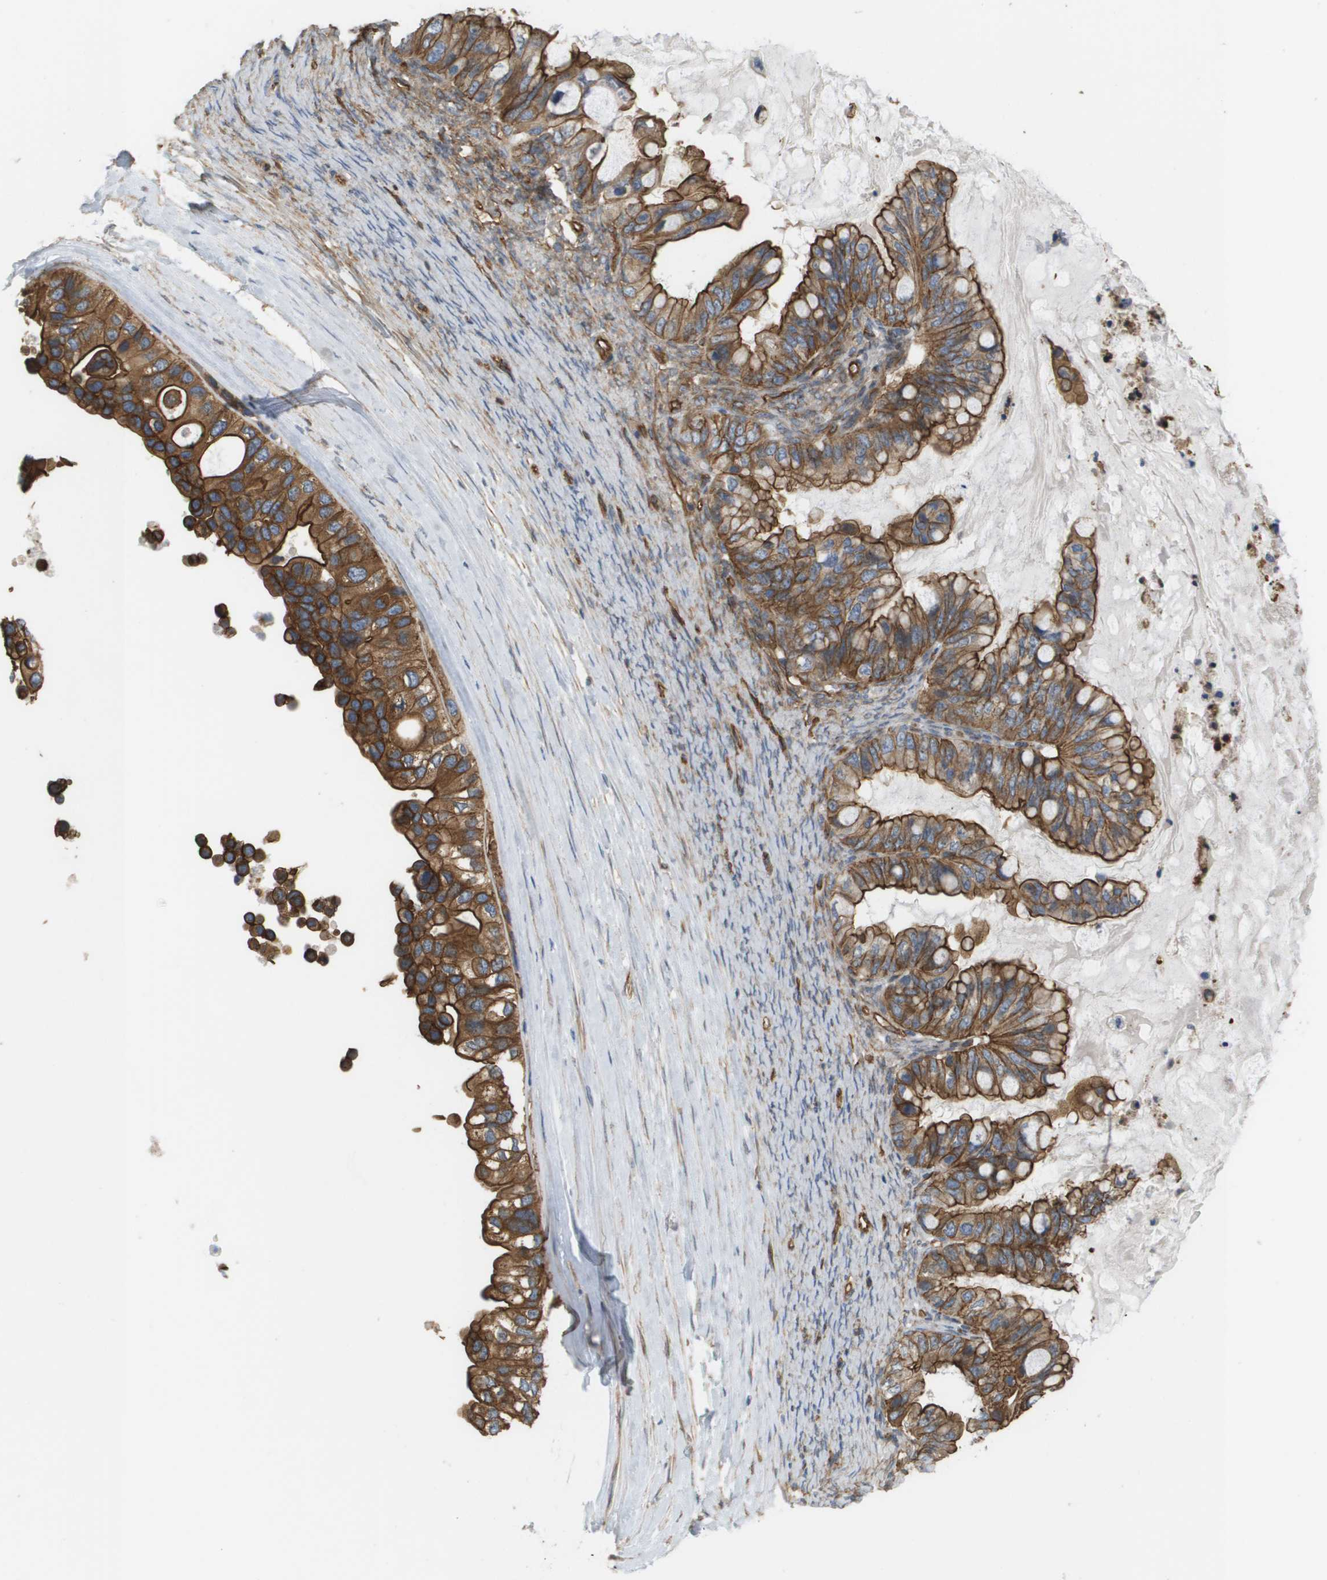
{"staining": {"intensity": "strong", "quantity": ">75%", "location": "cytoplasmic/membranous"}, "tissue": "ovarian cancer", "cell_type": "Tumor cells", "image_type": "cancer", "snomed": [{"axis": "morphology", "description": "Cystadenocarcinoma, mucinous, NOS"}, {"axis": "topography", "description": "Ovary"}], "caption": "An immunohistochemistry photomicrograph of neoplastic tissue is shown. Protein staining in brown shows strong cytoplasmic/membranous positivity in ovarian cancer (mucinous cystadenocarcinoma) within tumor cells.", "gene": "SGMS2", "patient": {"sex": "female", "age": 80}}